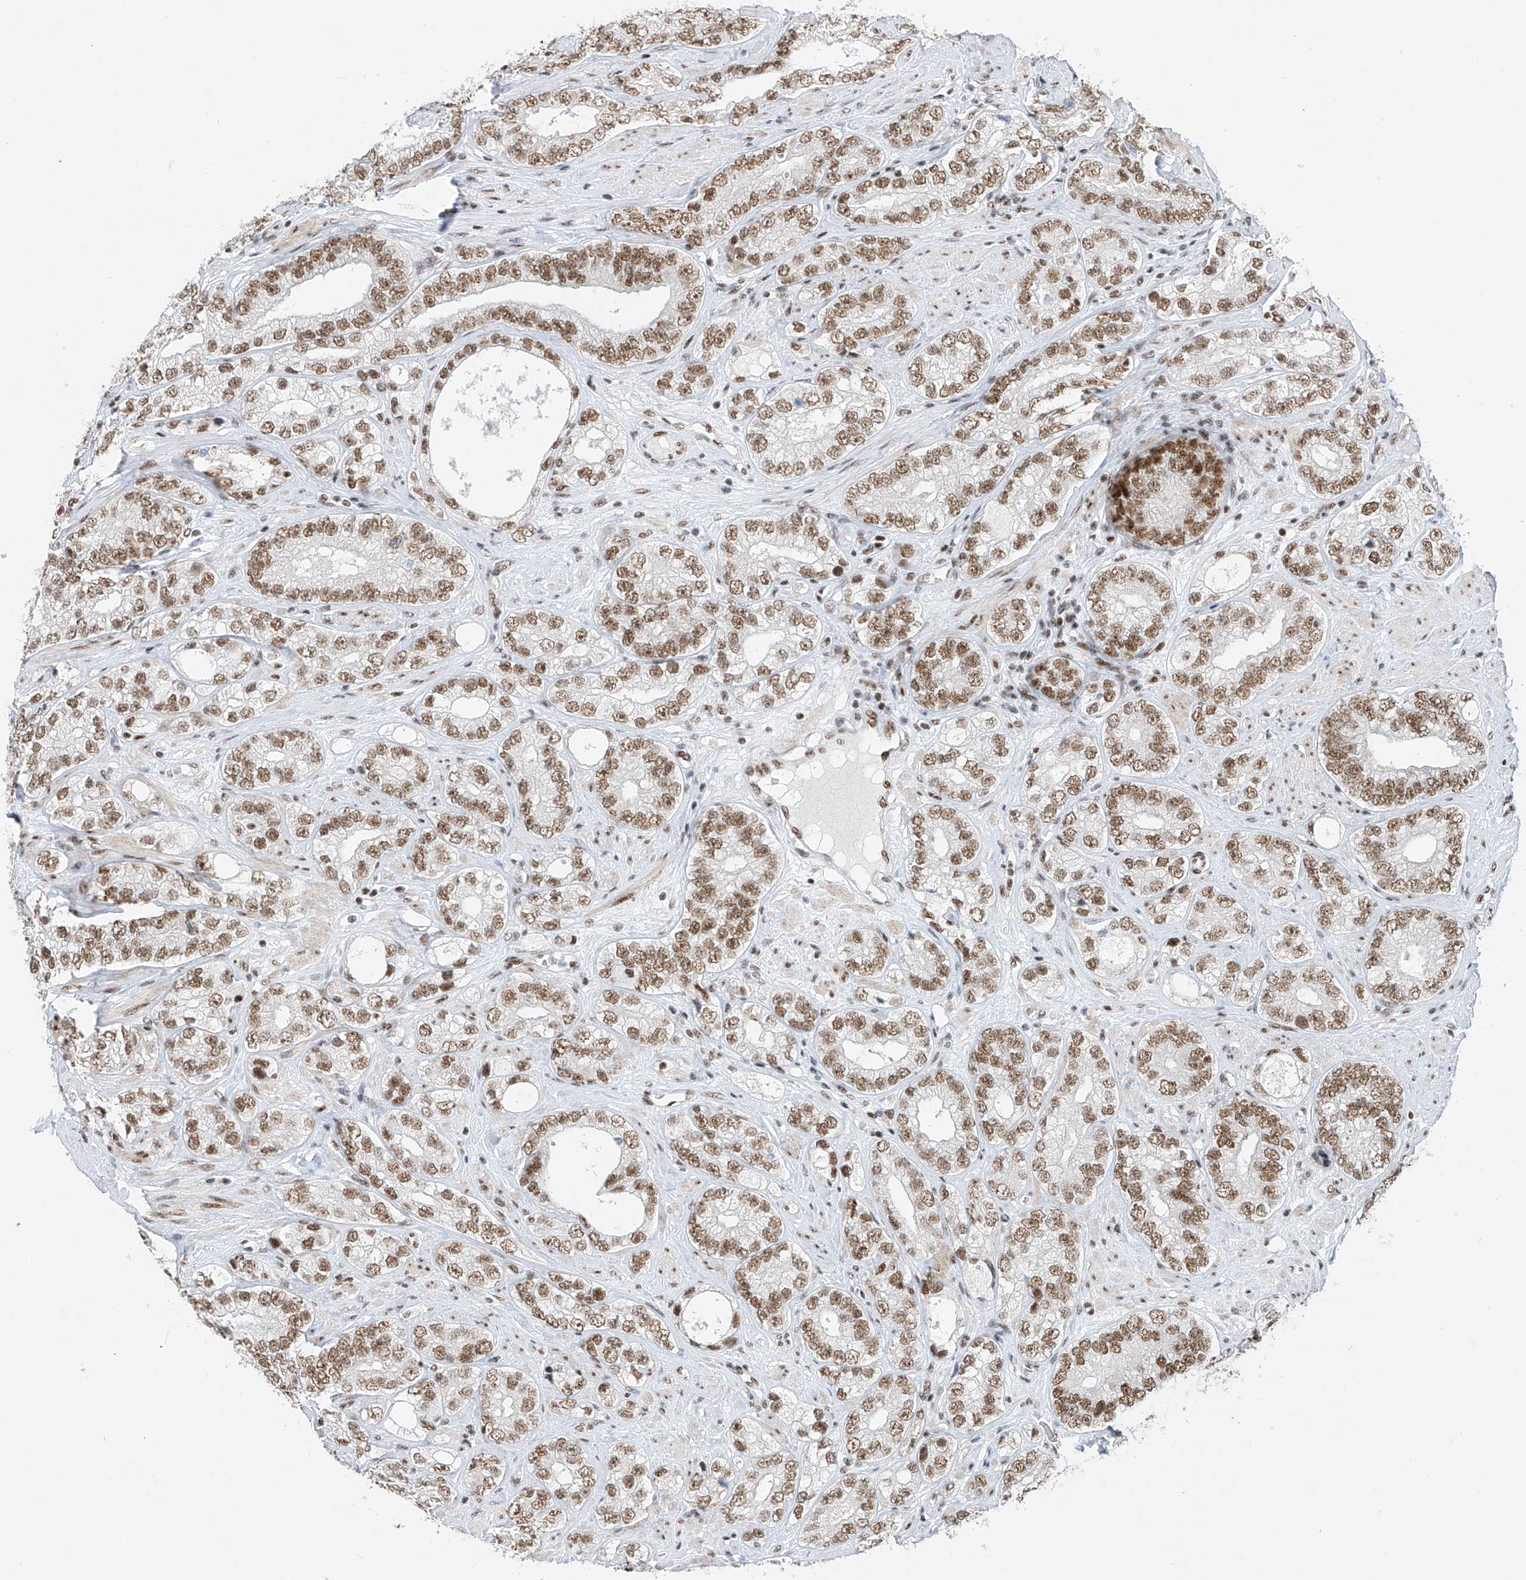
{"staining": {"intensity": "moderate", "quantity": ">75%", "location": "nuclear"}, "tissue": "prostate cancer", "cell_type": "Tumor cells", "image_type": "cancer", "snomed": [{"axis": "morphology", "description": "Adenocarcinoma, High grade"}, {"axis": "topography", "description": "Prostate"}], "caption": "A histopathology image showing moderate nuclear staining in approximately >75% of tumor cells in prostate cancer, as visualized by brown immunohistochemical staining.", "gene": "TAF4", "patient": {"sex": "male", "age": 56}}